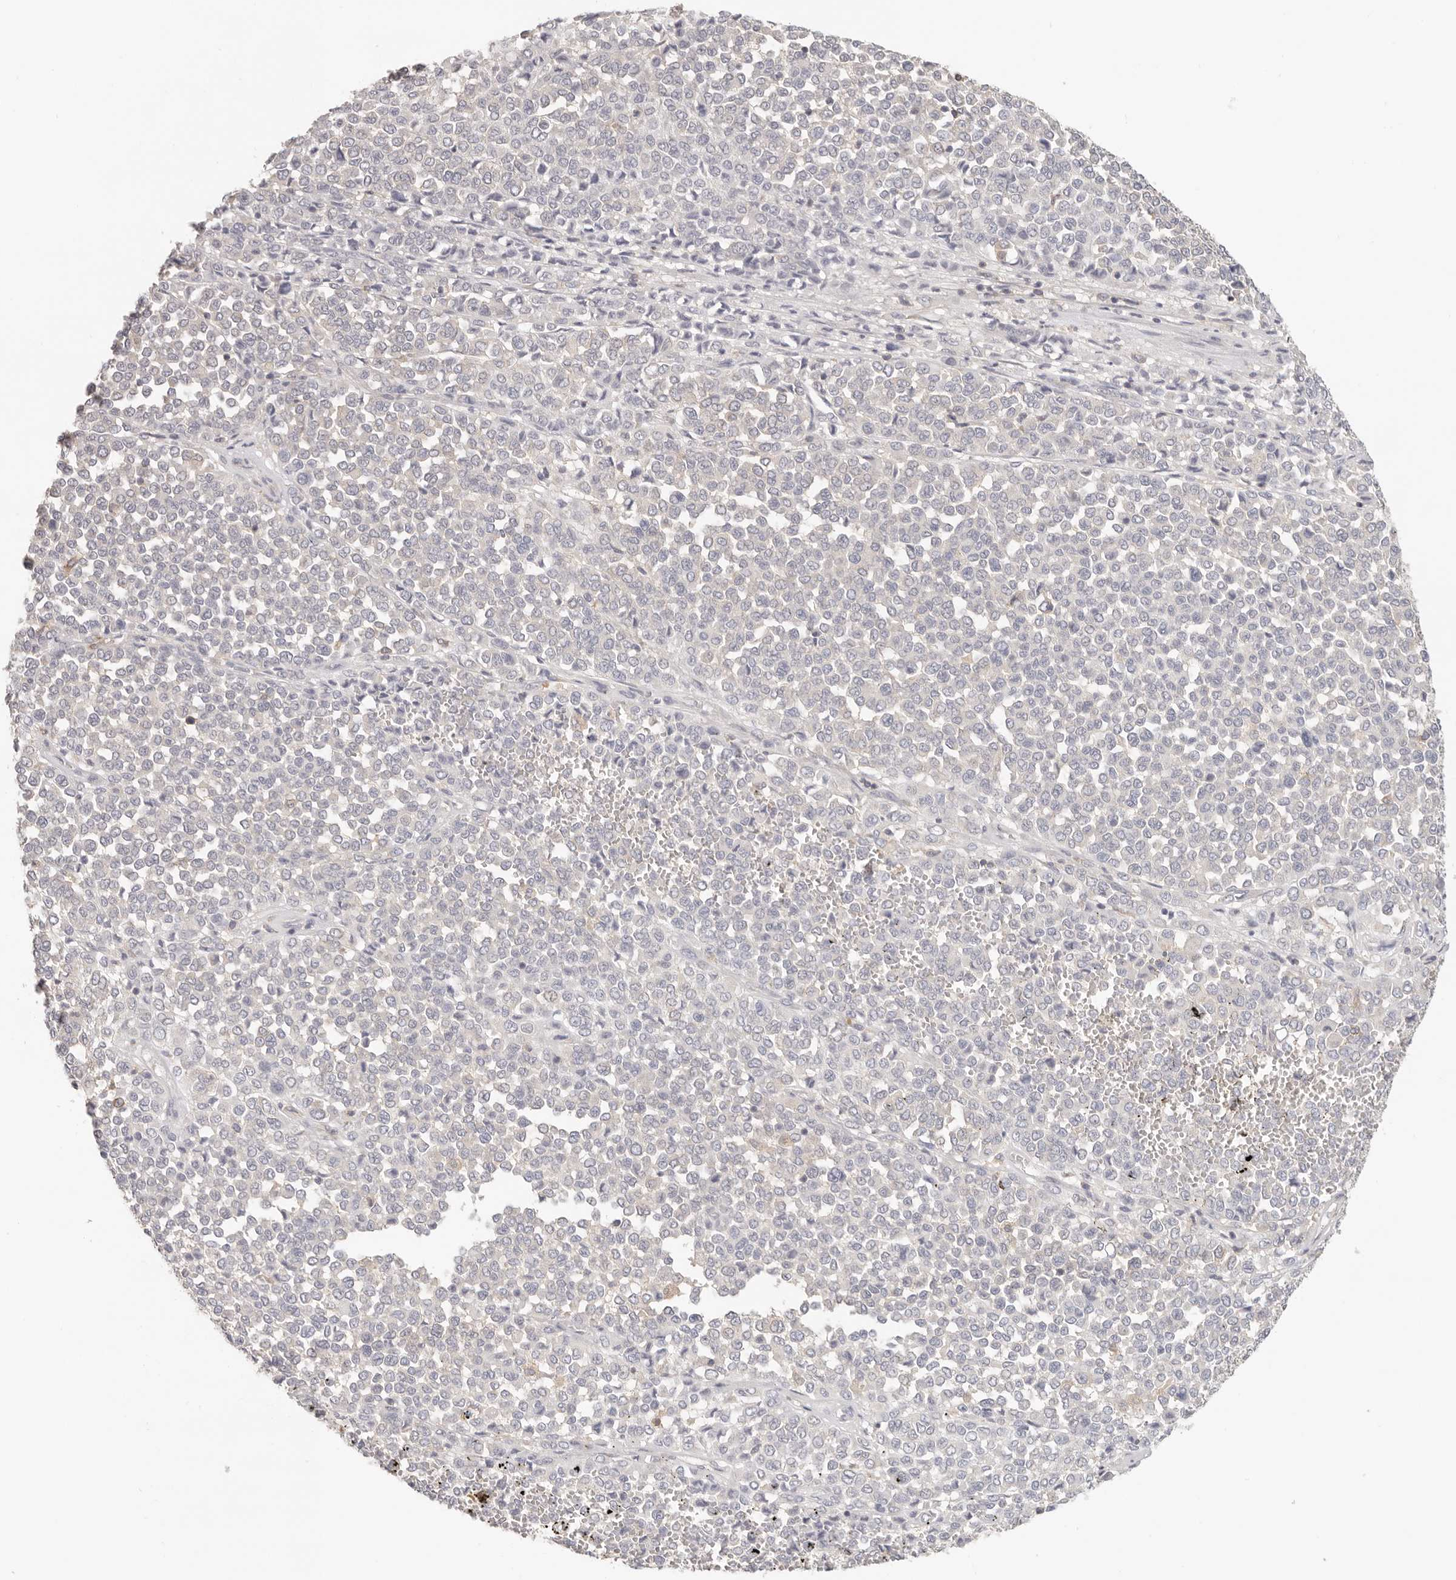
{"staining": {"intensity": "negative", "quantity": "none", "location": "none"}, "tissue": "melanoma", "cell_type": "Tumor cells", "image_type": "cancer", "snomed": [{"axis": "morphology", "description": "Malignant melanoma, Metastatic site"}, {"axis": "topography", "description": "Pancreas"}], "caption": "Melanoma was stained to show a protein in brown. There is no significant staining in tumor cells. The staining was performed using DAB (3,3'-diaminobenzidine) to visualize the protein expression in brown, while the nuclei were stained in blue with hematoxylin (Magnification: 20x).", "gene": "ANXA9", "patient": {"sex": "female", "age": 30}}